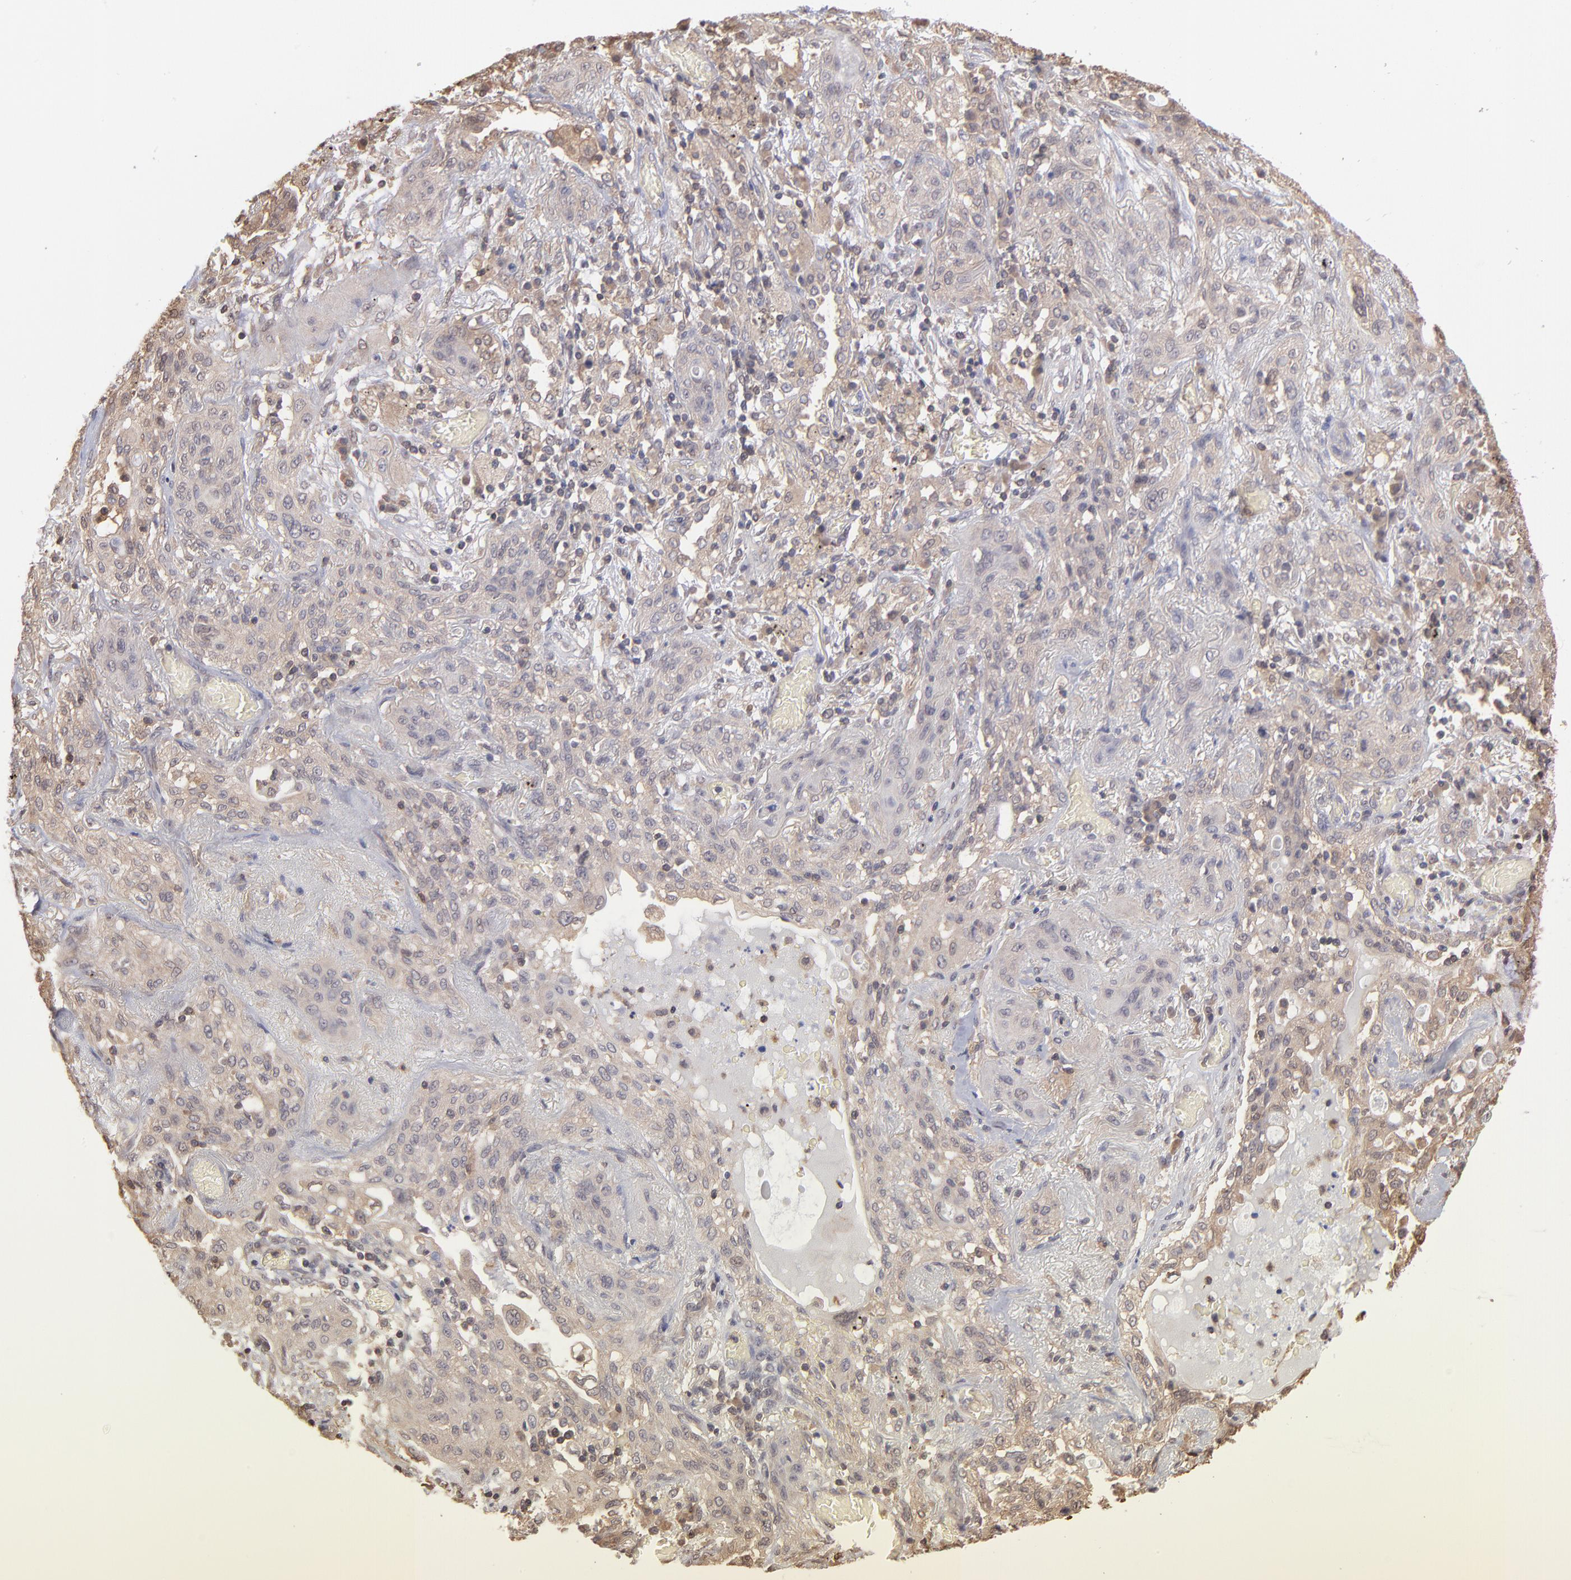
{"staining": {"intensity": "weak", "quantity": ">75%", "location": "cytoplasmic/membranous"}, "tissue": "lung cancer", "cell_type": "Tumor cells", "image_type": "cancer", "snomed": [{"axis": "morphology", "description": "Squamous cell carcinoma, NOS"}, {"axis": "topography", "description": "Lung"}], "caption": "The histopathology image exhibits immunohistochemical staining of lung cancer. There is weak cytoplasmic/membranous expression is present in about >75% of tumor cells.", "gene": "MAP2K2", "patient": {"sex": "female", "age": 47}}